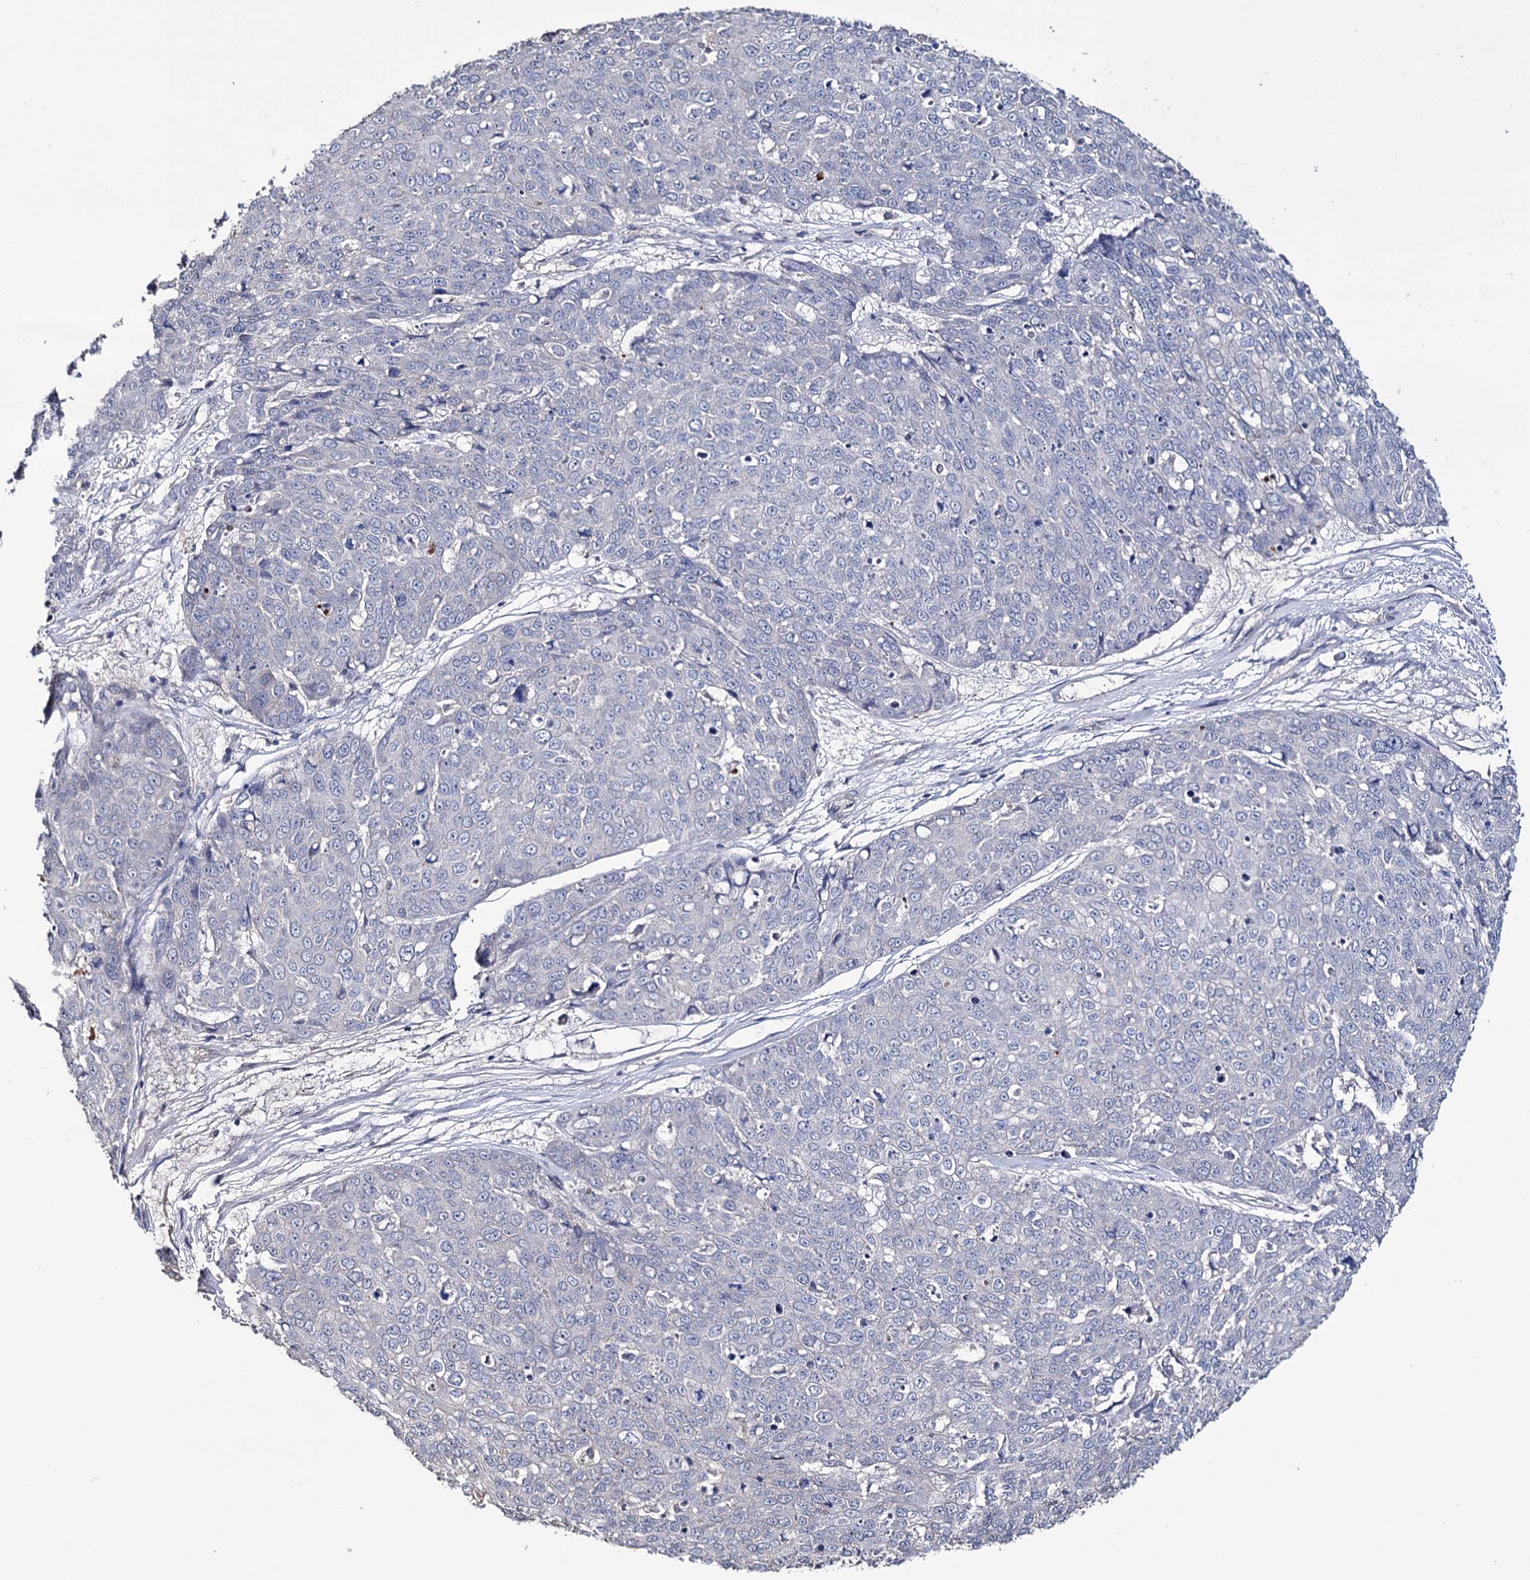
{"staining": {"intensity": "negative", "quantity": "none", "location": "none"}, "tissue": "skin cancer", "cell_type": "Tumor cells", "image_type": "cancer", "snomed": [{"axis": "morphology", "description": "Squamous cell carcinoma, NOS"}, {"axis": "topography", "description": "Skin"}], "caption": "Squamous cell carcinoma (skin) was stained to show a protein in brown. There is no significant staining in tumor cells. (Immunohistochemistry (ihc), brightfield microscopy, high magnification).", "gene": "EPB41L5", "patient": {"sex": "male", "age": 71}}